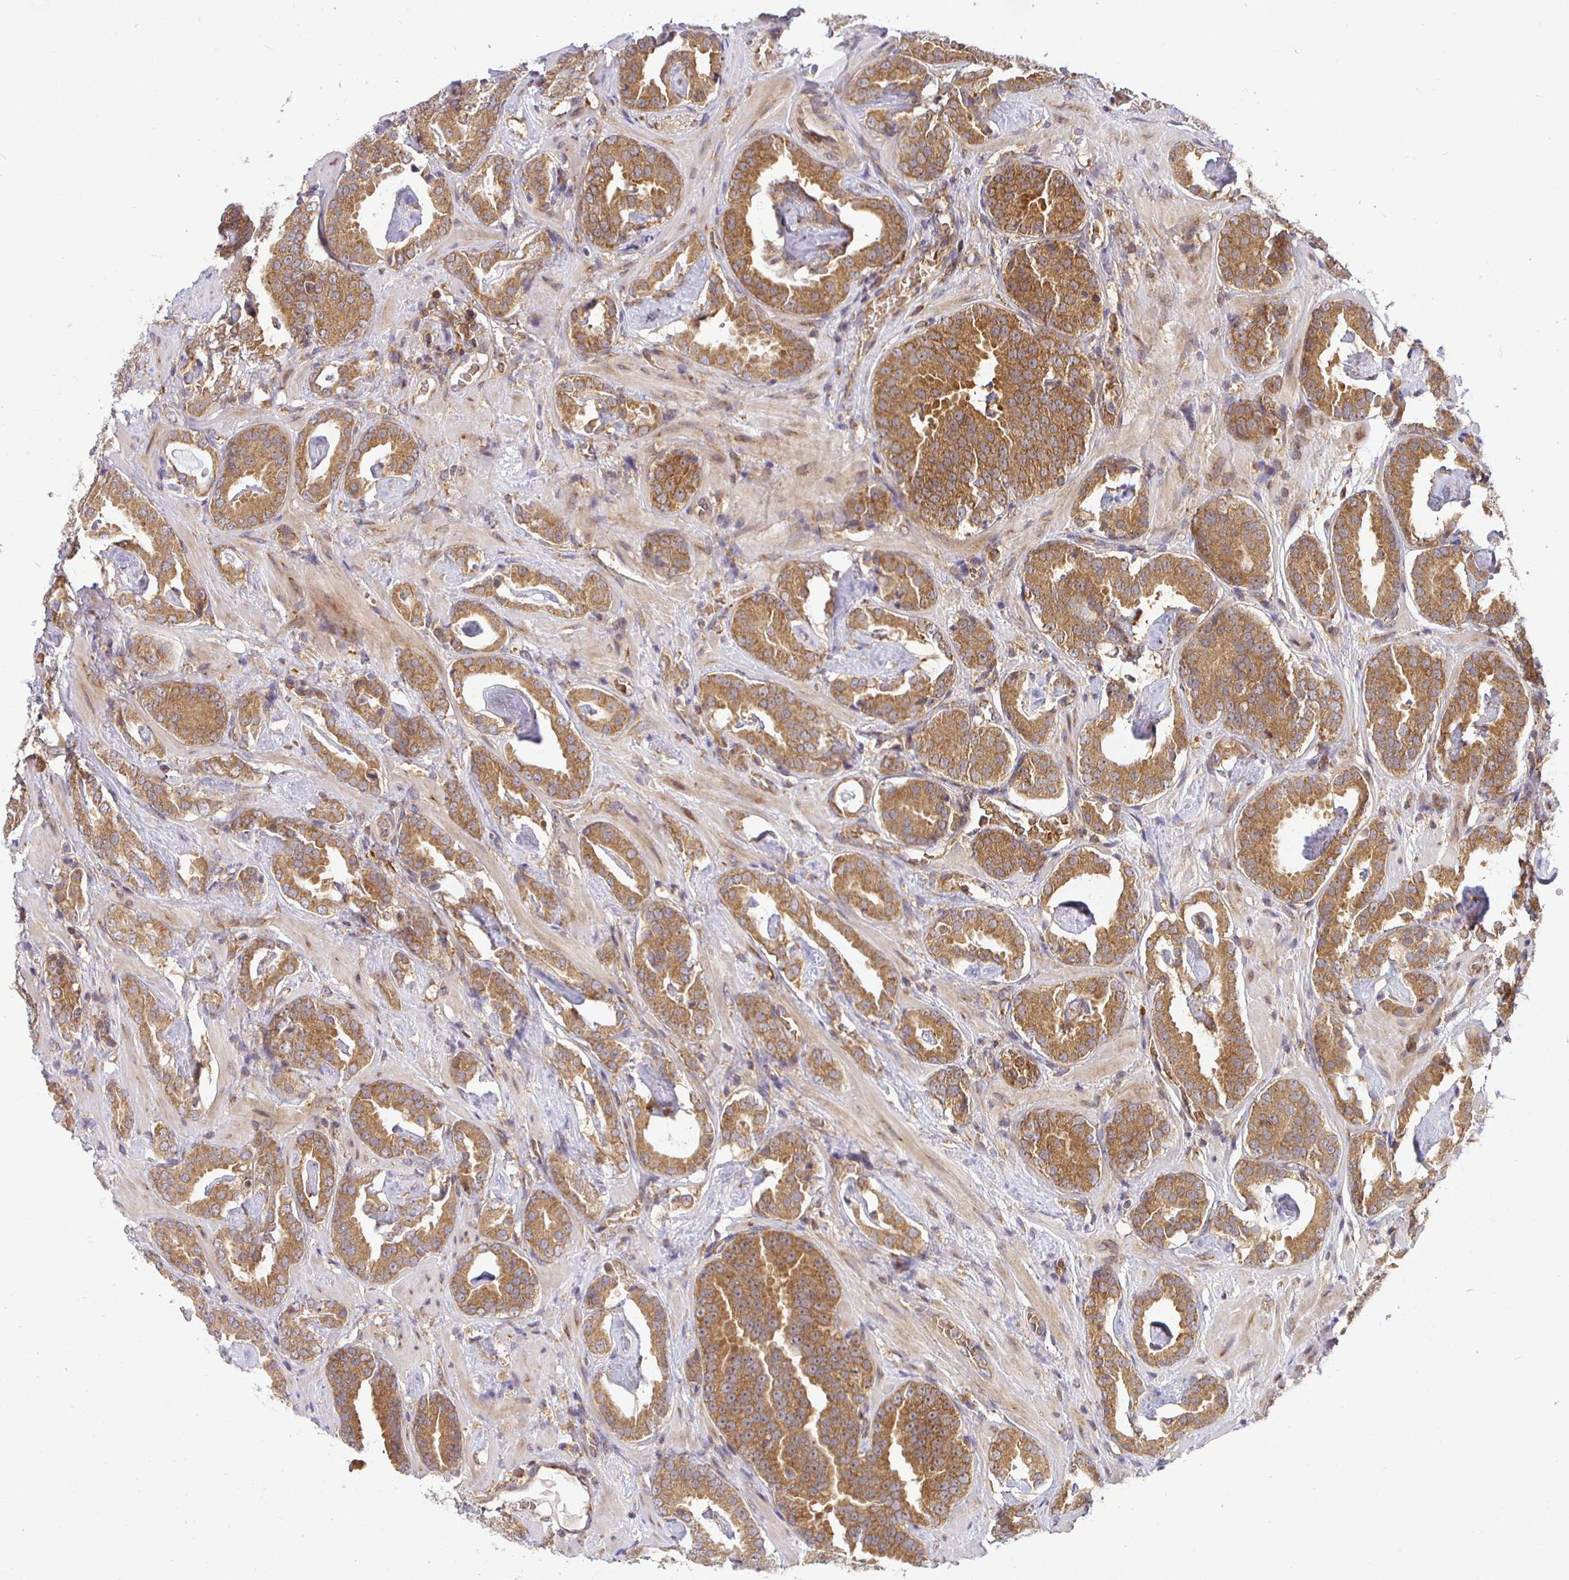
{"staining": {"intensity": "moderate", "quantity": ">75%", "location": "cytoplasmic/membranous"}, "tissue": "prostate cancer", "cell_type": "Tumor cells", "image_type": "cancer", "snomed": [{"axis": "morphology", "description": "Adenocarcinoma, Low grade"}, {"axis": "topography", "description": "Prostate"}], "caption": "Immunohistochemical staining of prostate cancer exhibits medium levels of moderate cytoplasmic/membranous protein expression in approximately >75% of tumor cells.", "gene": "IRAK1", "patient": {"sex": "male", "age": 62}}